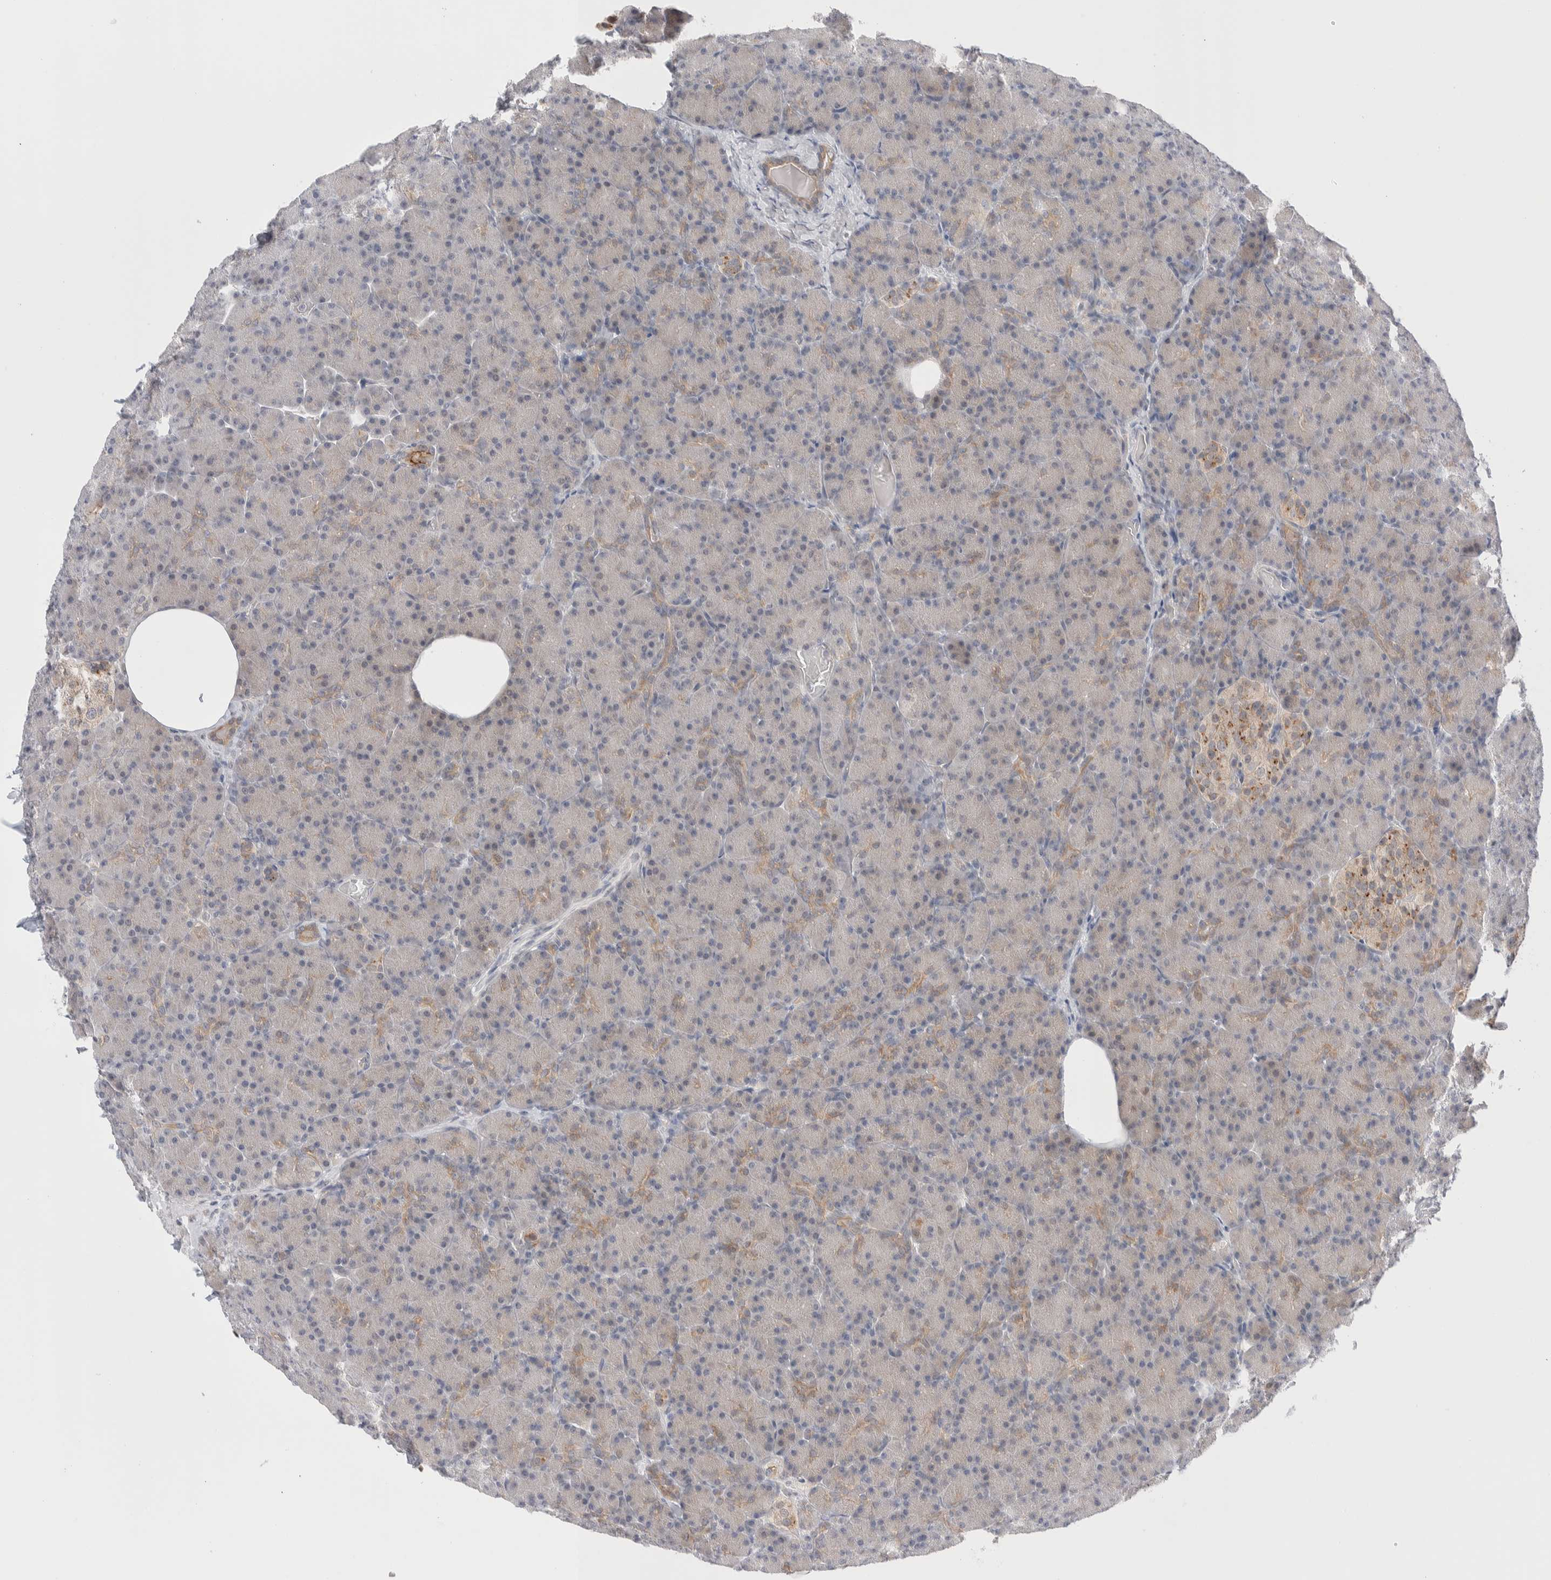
{"staining": {"intensity": "weak", "quantity": "25%-75%", "location": "cytoplasmic/membranous"}, "tissue": "pancreas", "cell_type": "Exocrine glandular cells", "image_type": "normal", "snomed": [{"axis": "morphology", "description": "Normal tissue, NOS"}, {"axis": "topography", "description": "Pancreas"}], "caption": "An IHC image of unremarkable tissue is shown. Protein staining in brown labels weak cytoplasmic/membranous positivity in pancreas within exocrine glandular cells. The staining was performed using DAB (3,3'-diaminobenzidine) to visualize the protein expression in brown, while the nuclei were stained in blue with hematoxylin (Magnification: 20x).", "gene": "C1orf112", "patient": {"sex": "female", "age": 43}}